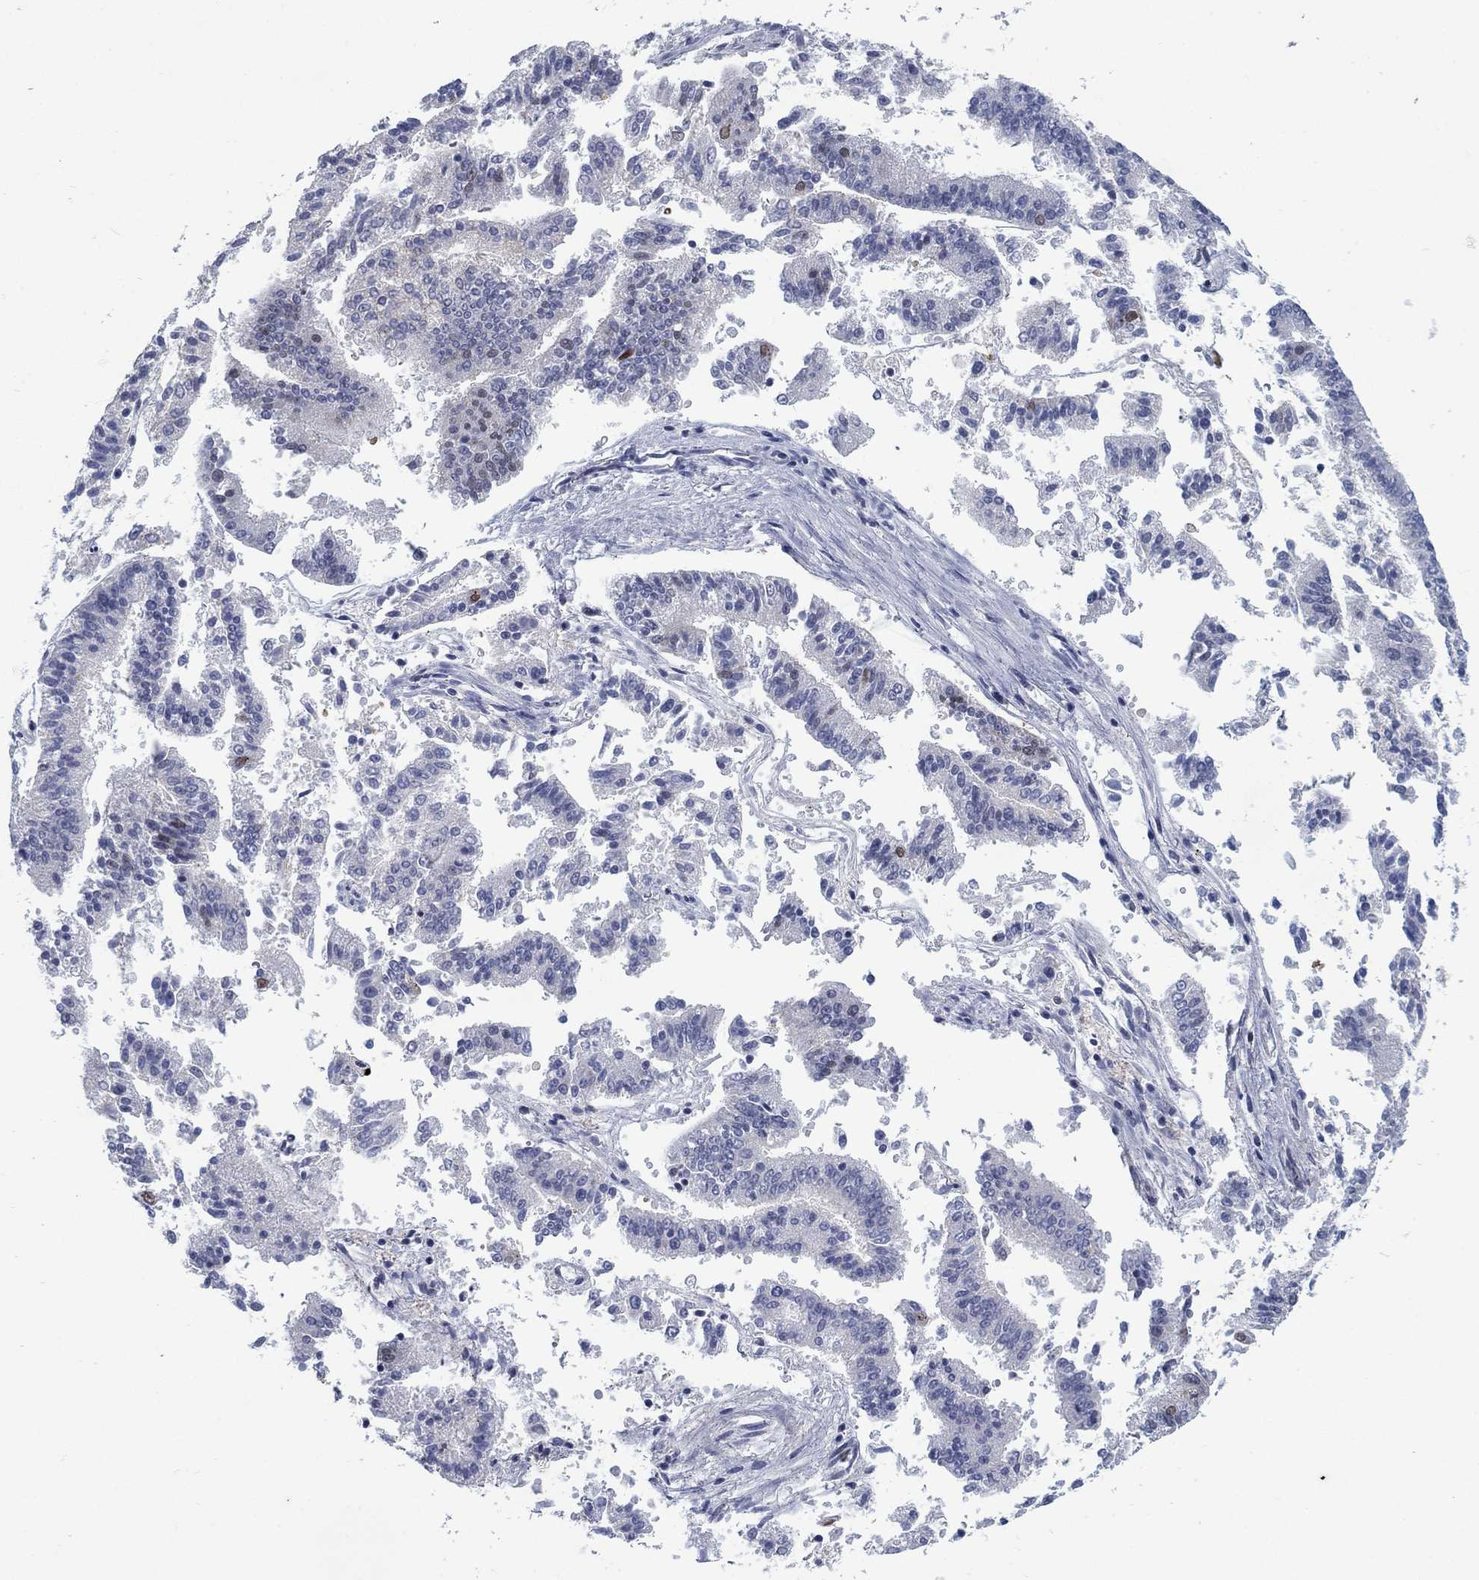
{"staining": {"intensity": "weak", "quantity": "<25%", "location": "nuclear"}, "tissue": "endometrial cancer", "cell_type": "Tumor cells", "image_type": "cancer", "snomed": [{"axis": "morphology", "description": "Adenocarcinoma, NOS"}, {"axis": "topography", "description": "Endometrium"}], "caption": "Endometrial cancer (adenocarcinoma) stained for a protein using immunohistochemistry exhibits no expression tumor cells.", "gene": "SH3RF1", "patient": {"sex": "female", "age": 66}}